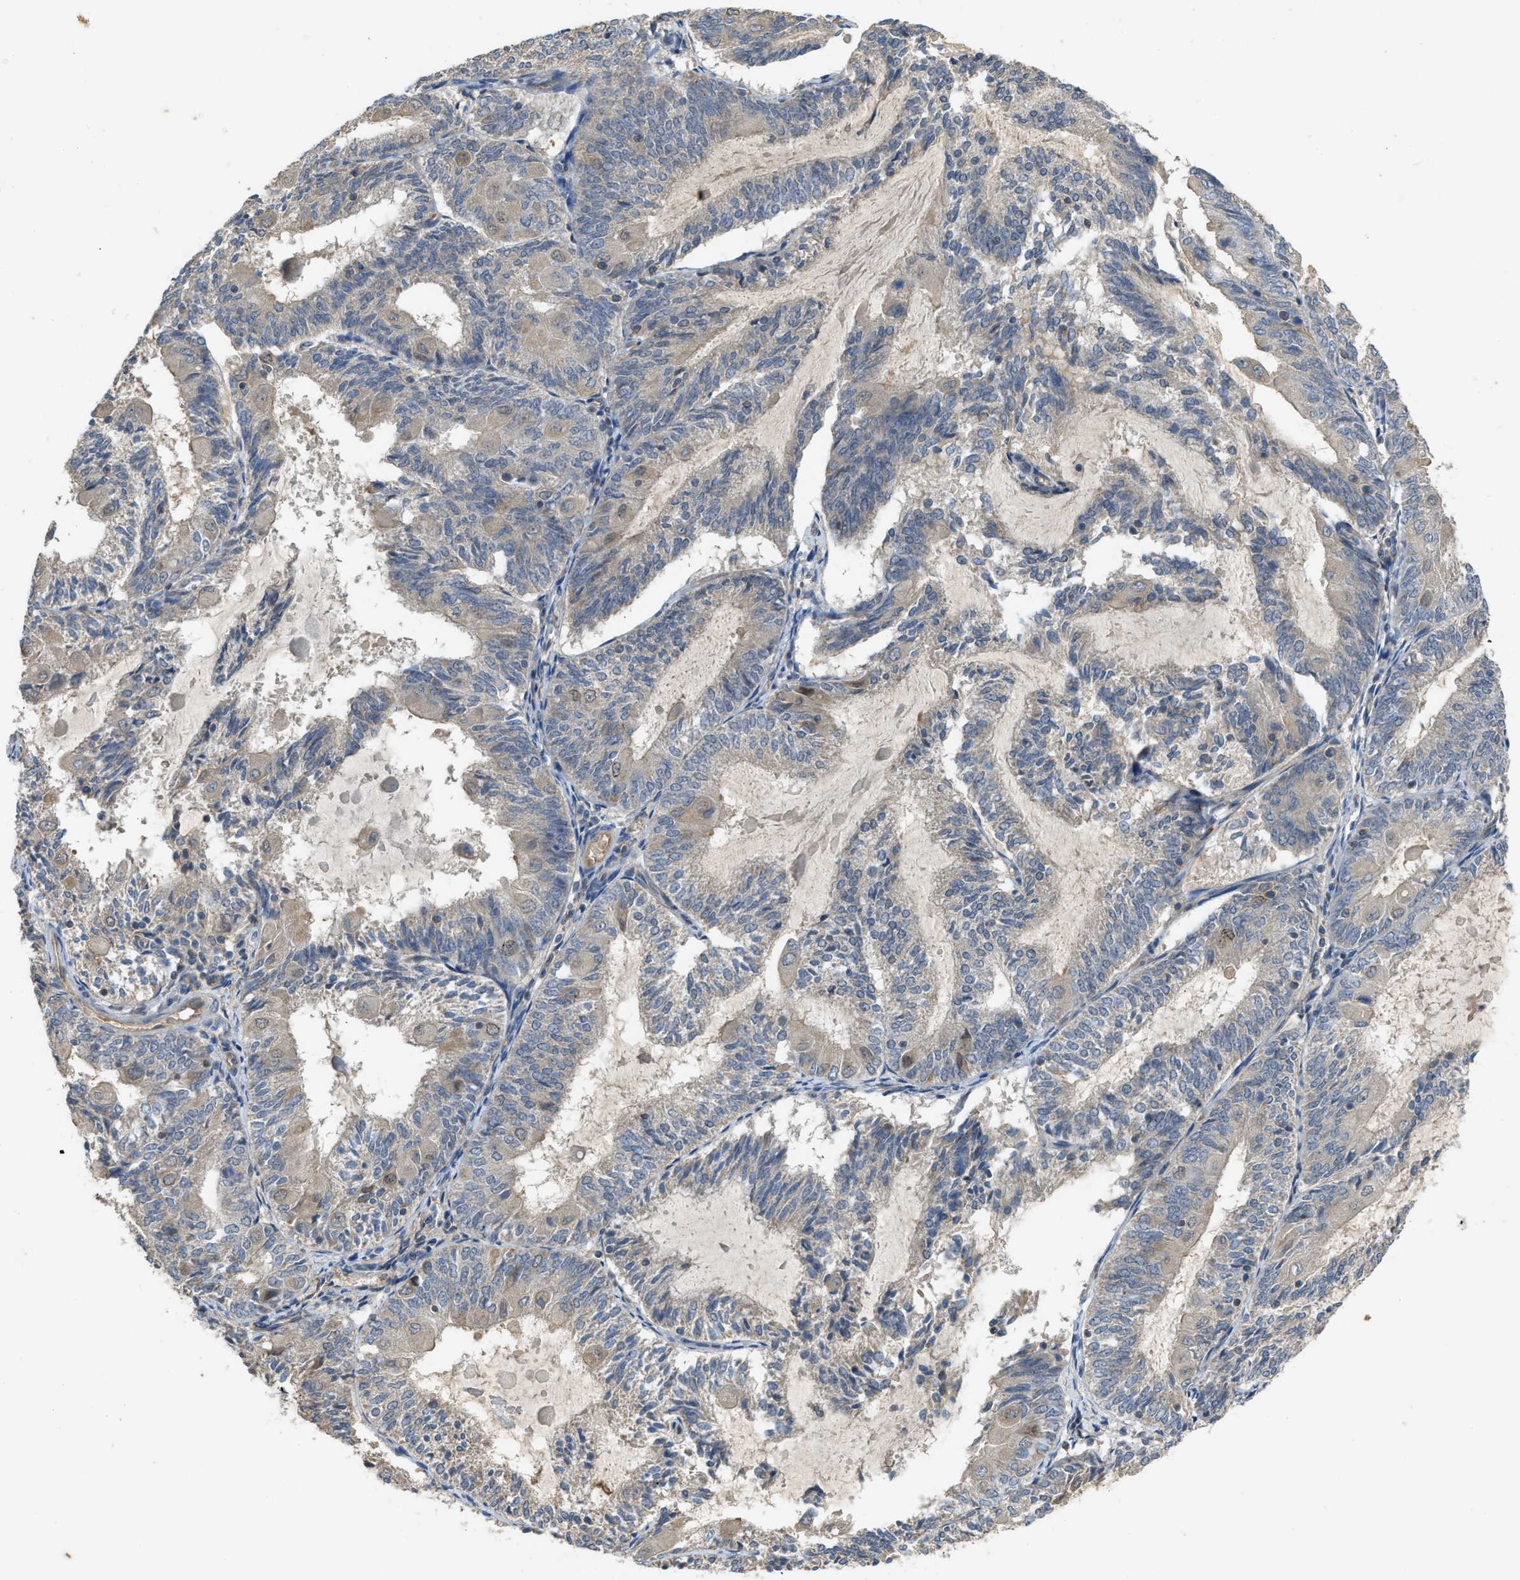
{"staining": {"intensity": "negative", "quantity": "none", "location": "none"}, "tissue": "endometrial cancer", "cell_type": "Tumor cells", "image_type": "cancer", "snomed": [{"axis": "morphology", "description": "Adenocarcinoma, NOS"}, {"axis": "topography", "description": "Endometrium"}], "caption": "High power microscopy photomicrograph of an immunohistochemistry (IHC) image of endometrial cancer, revealing no significant expression in tumor cells.", "gene": "PPP3CA", "patient": {"sex": "female", "age": 81}}